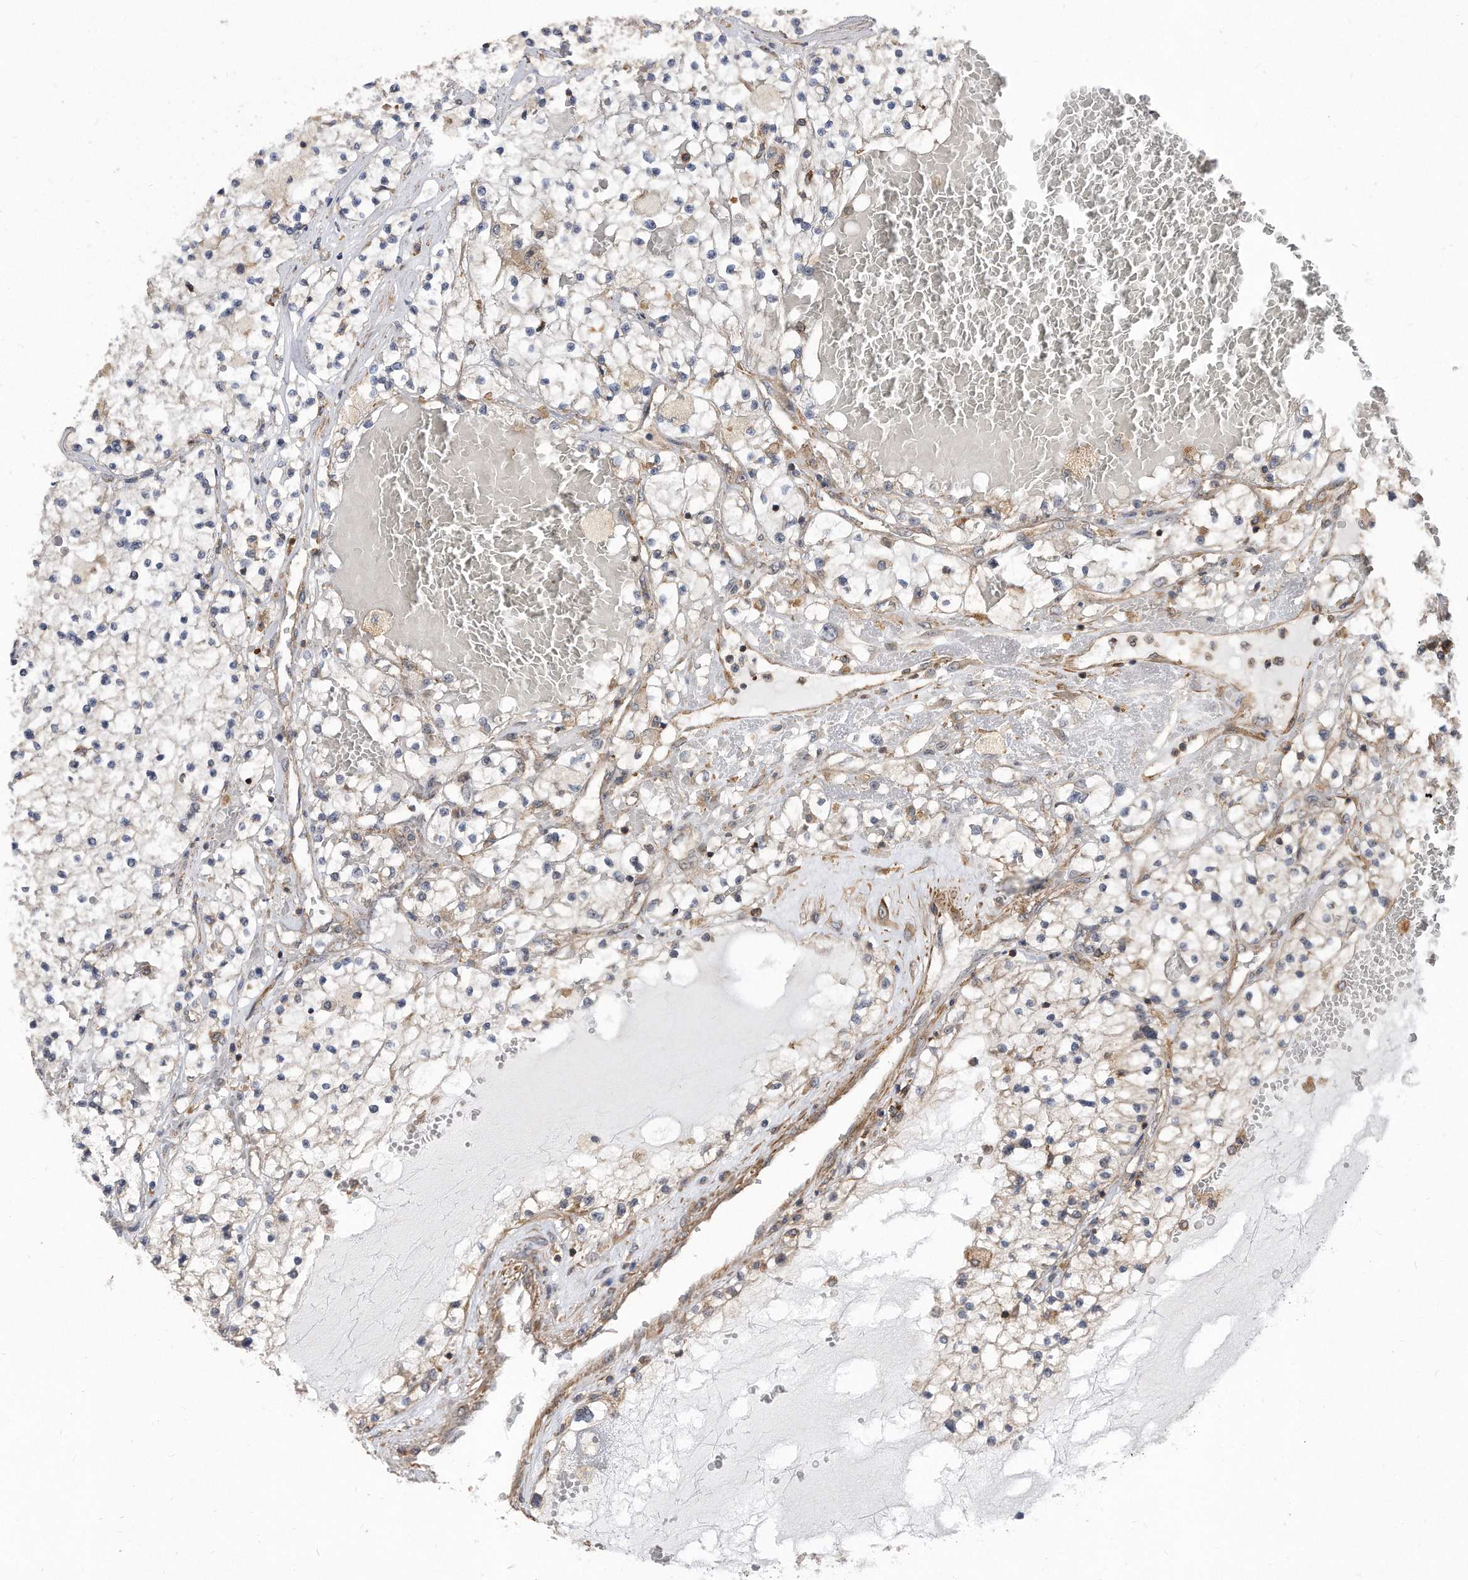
{"staining": {"intensity": "negative", "quantity": "none", "location": "none"}, "tissue": "renal cancer", "cell_type": "Tumor cells", "image_type": "cancer", "snomed": [{"axis": "morphology", "description": "Normal tissue, NOS"}, {"axis": "morphology", "description": "Adenocarcinoma, NOS"}, {"axis": "topography", "description": "Kidney"}], "caption": "Tumor cells show no significant positivity in renal cancer (adenocarcinoma).", "gene": "TCP1", "patient": {"sex": "male", "age": 68}}